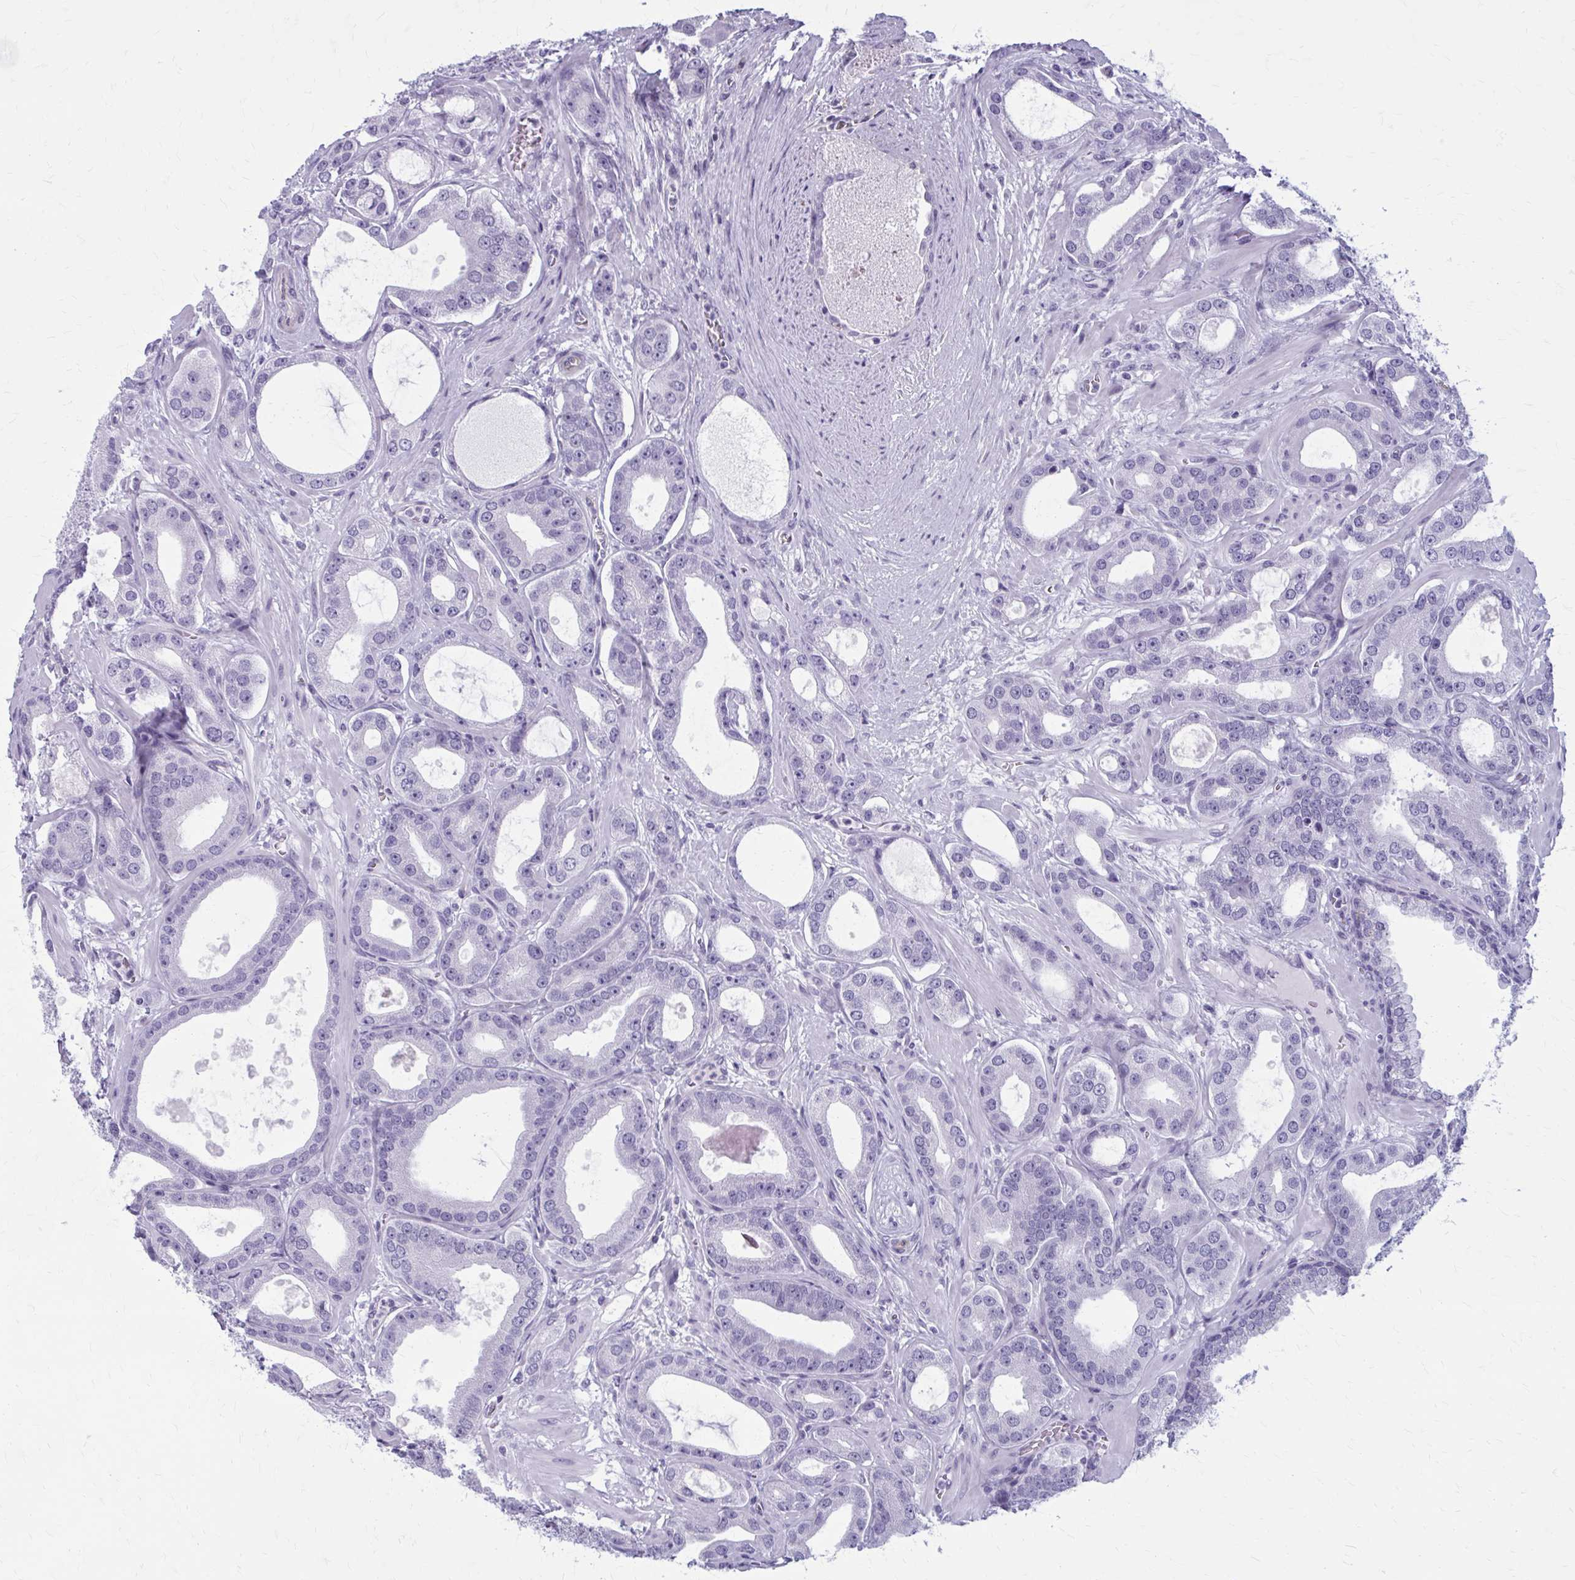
{"staining": {"intensity": "negative", "quantity": "none", "location": "none"}, "tissue": "prostate cancer", "cell_type": "Tumor cells", "image_type": "cancer", "snomed": [{"axis": "morphology", "description": "Adenocarcinoma, High grade"}, {"axis": "topography", "description": "Prostate"}], "caption": "Tumor cells show no significant protein positivity in prostate cancer.", "gene": "CASQ2", "patient": {"sex": "male", "age": 65}}